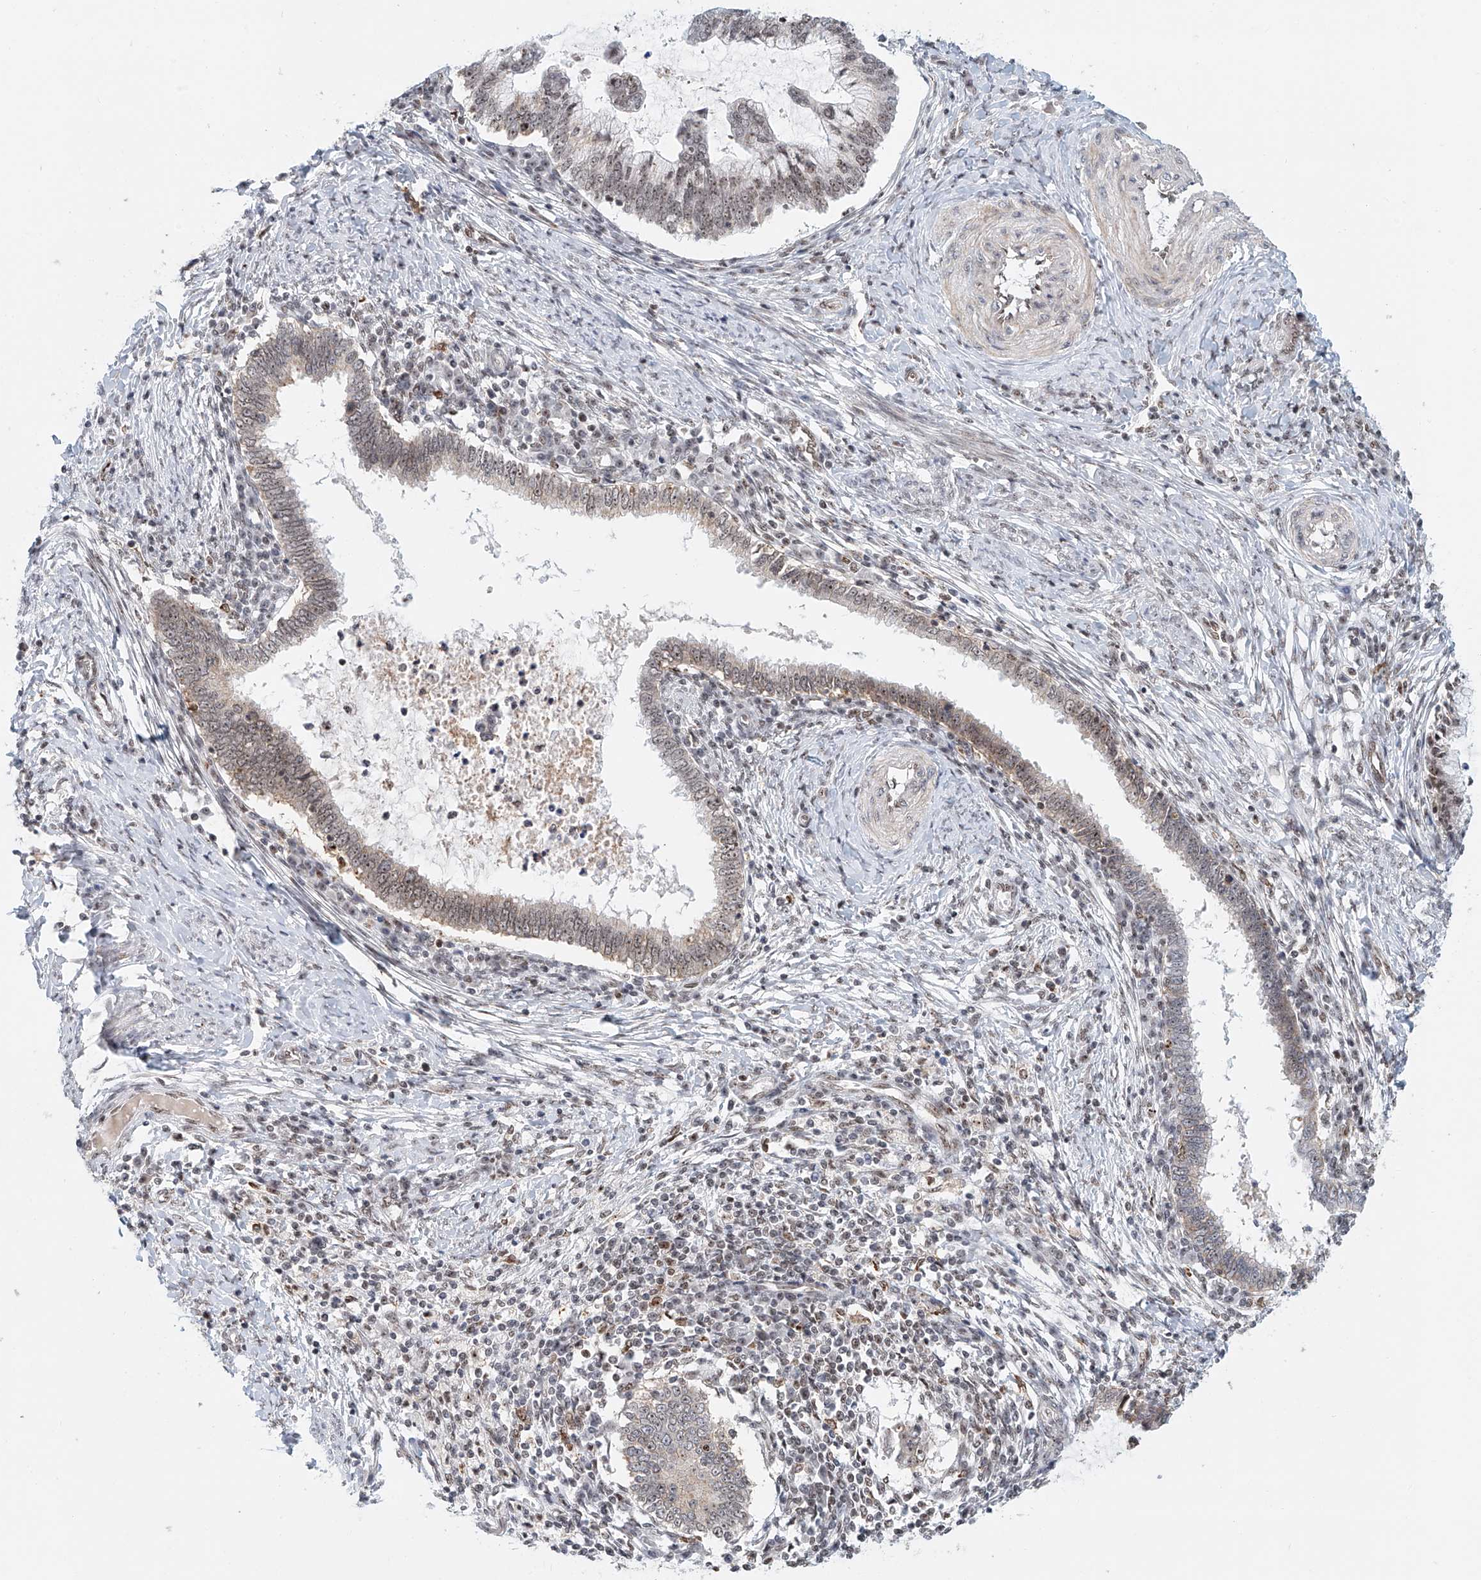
{"staining": {"intensity": "weak", "quantity": "25%-75%", "location": "nuclear"}, "tissue": "cervical cancer", "cell_type": "Tumor cells", "image_type": "cancer", "snomed": [{"axis": "morphology", "description": "Adenocarcinoma, NOS"}, {"axis": "topography", "description": "Cervix"}], "caption": "Weak nuclear positivity for a protein is seen in about 25%-75% of tumor cells of cervical adenocarcinoma using immunohistochemistry.", "gene": "PRUNE2", "patient": {"sex": "female", "age": 36}}